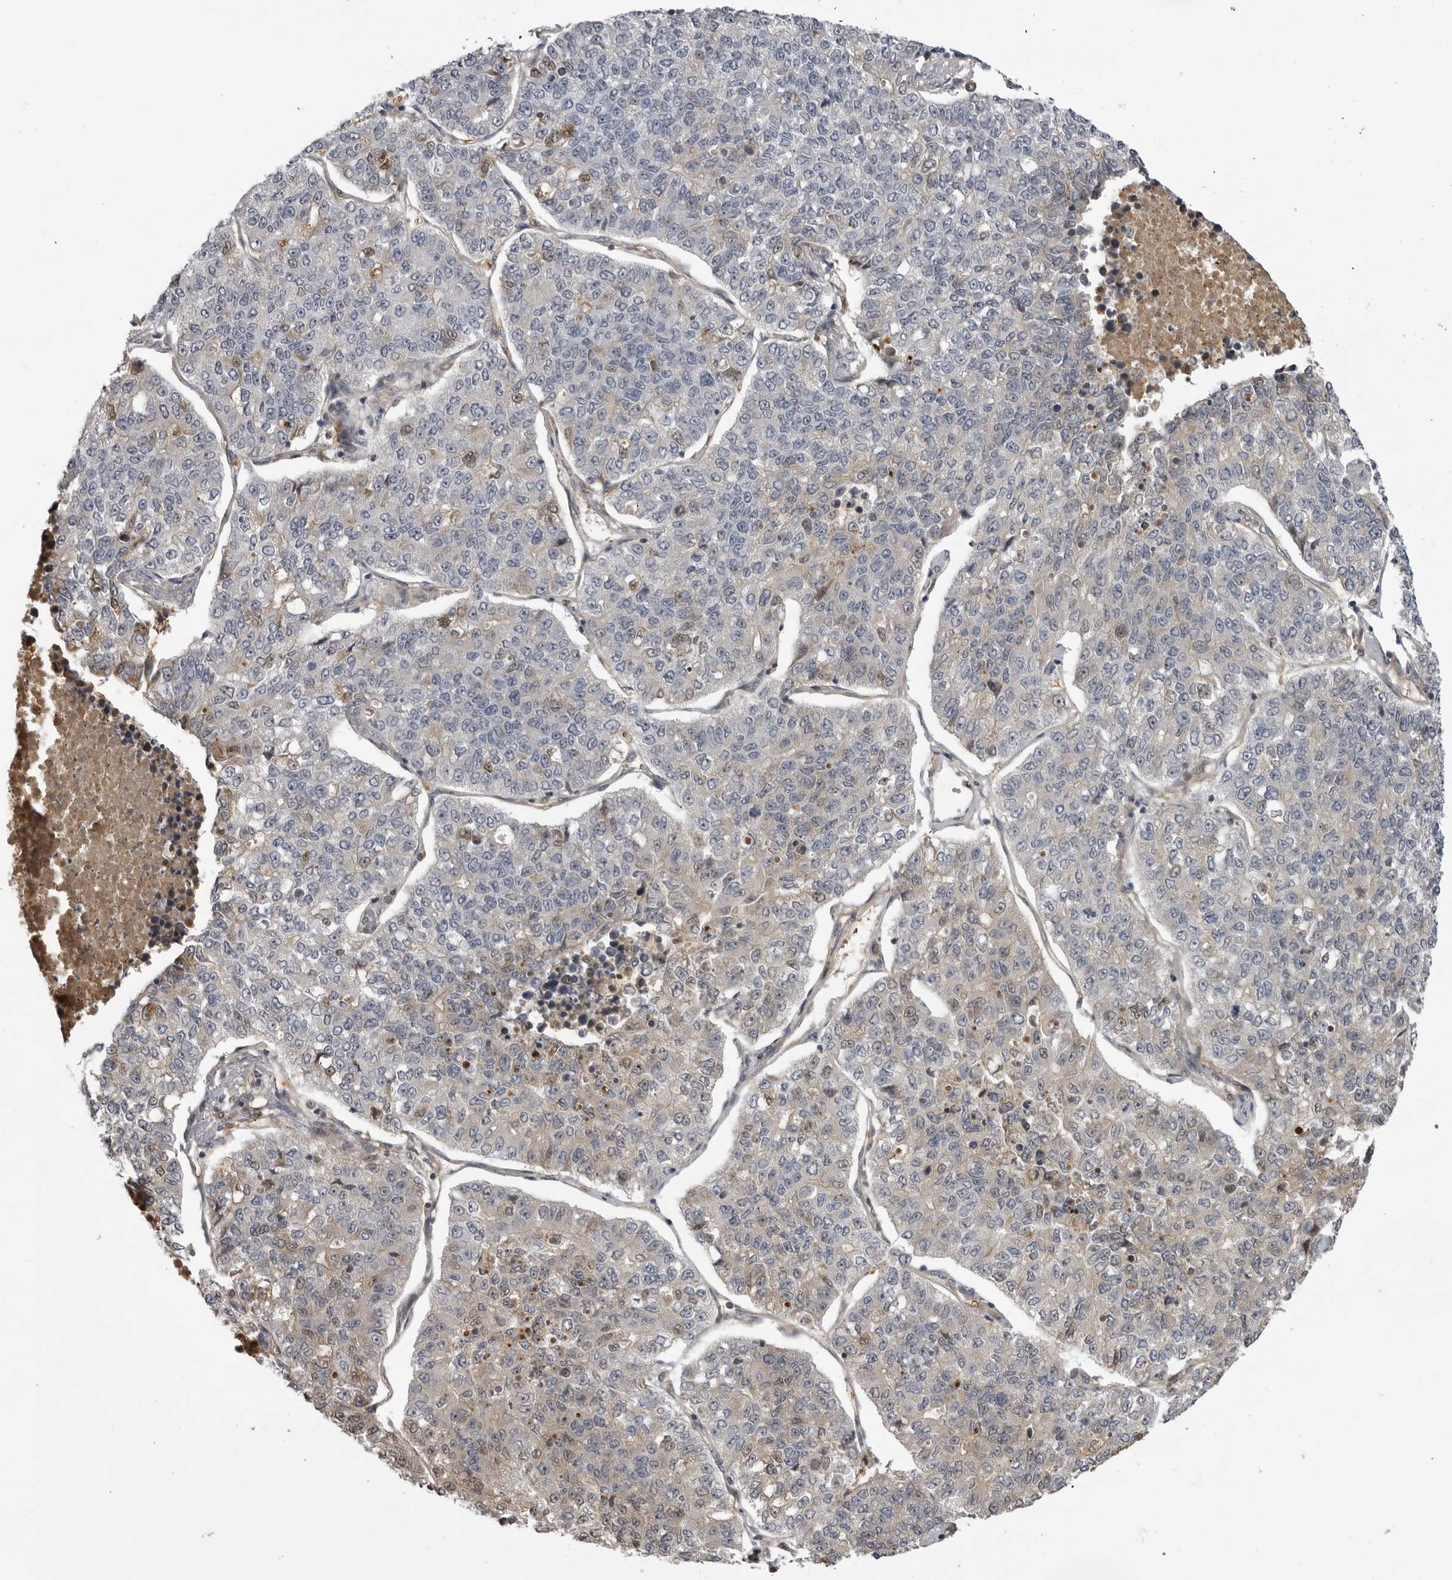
{"staining": {"intensity": "weak", "quantity": "25%-75%", "location": "cytoplasmic/membranous"}, "tissue": "lung cancer", "cell_type": "Tumor cells", "image_type": "cancer", "snomed": [{"axis": "morphology", "description": "Adenocarcinoma, NOS"}, {"axis": "topography", "description": "Lung"}], "caption": "Immunohistochemistry (DAB) staining of adenocarcinoma (lung) reveals weak cytoplasmic/membranous protein positivity in approximately 25%-75% of tumor cells. Nuclei are stained in blue.", "gene": "PLEKHF2", "patient": {"sex": "male", "age": 49}}